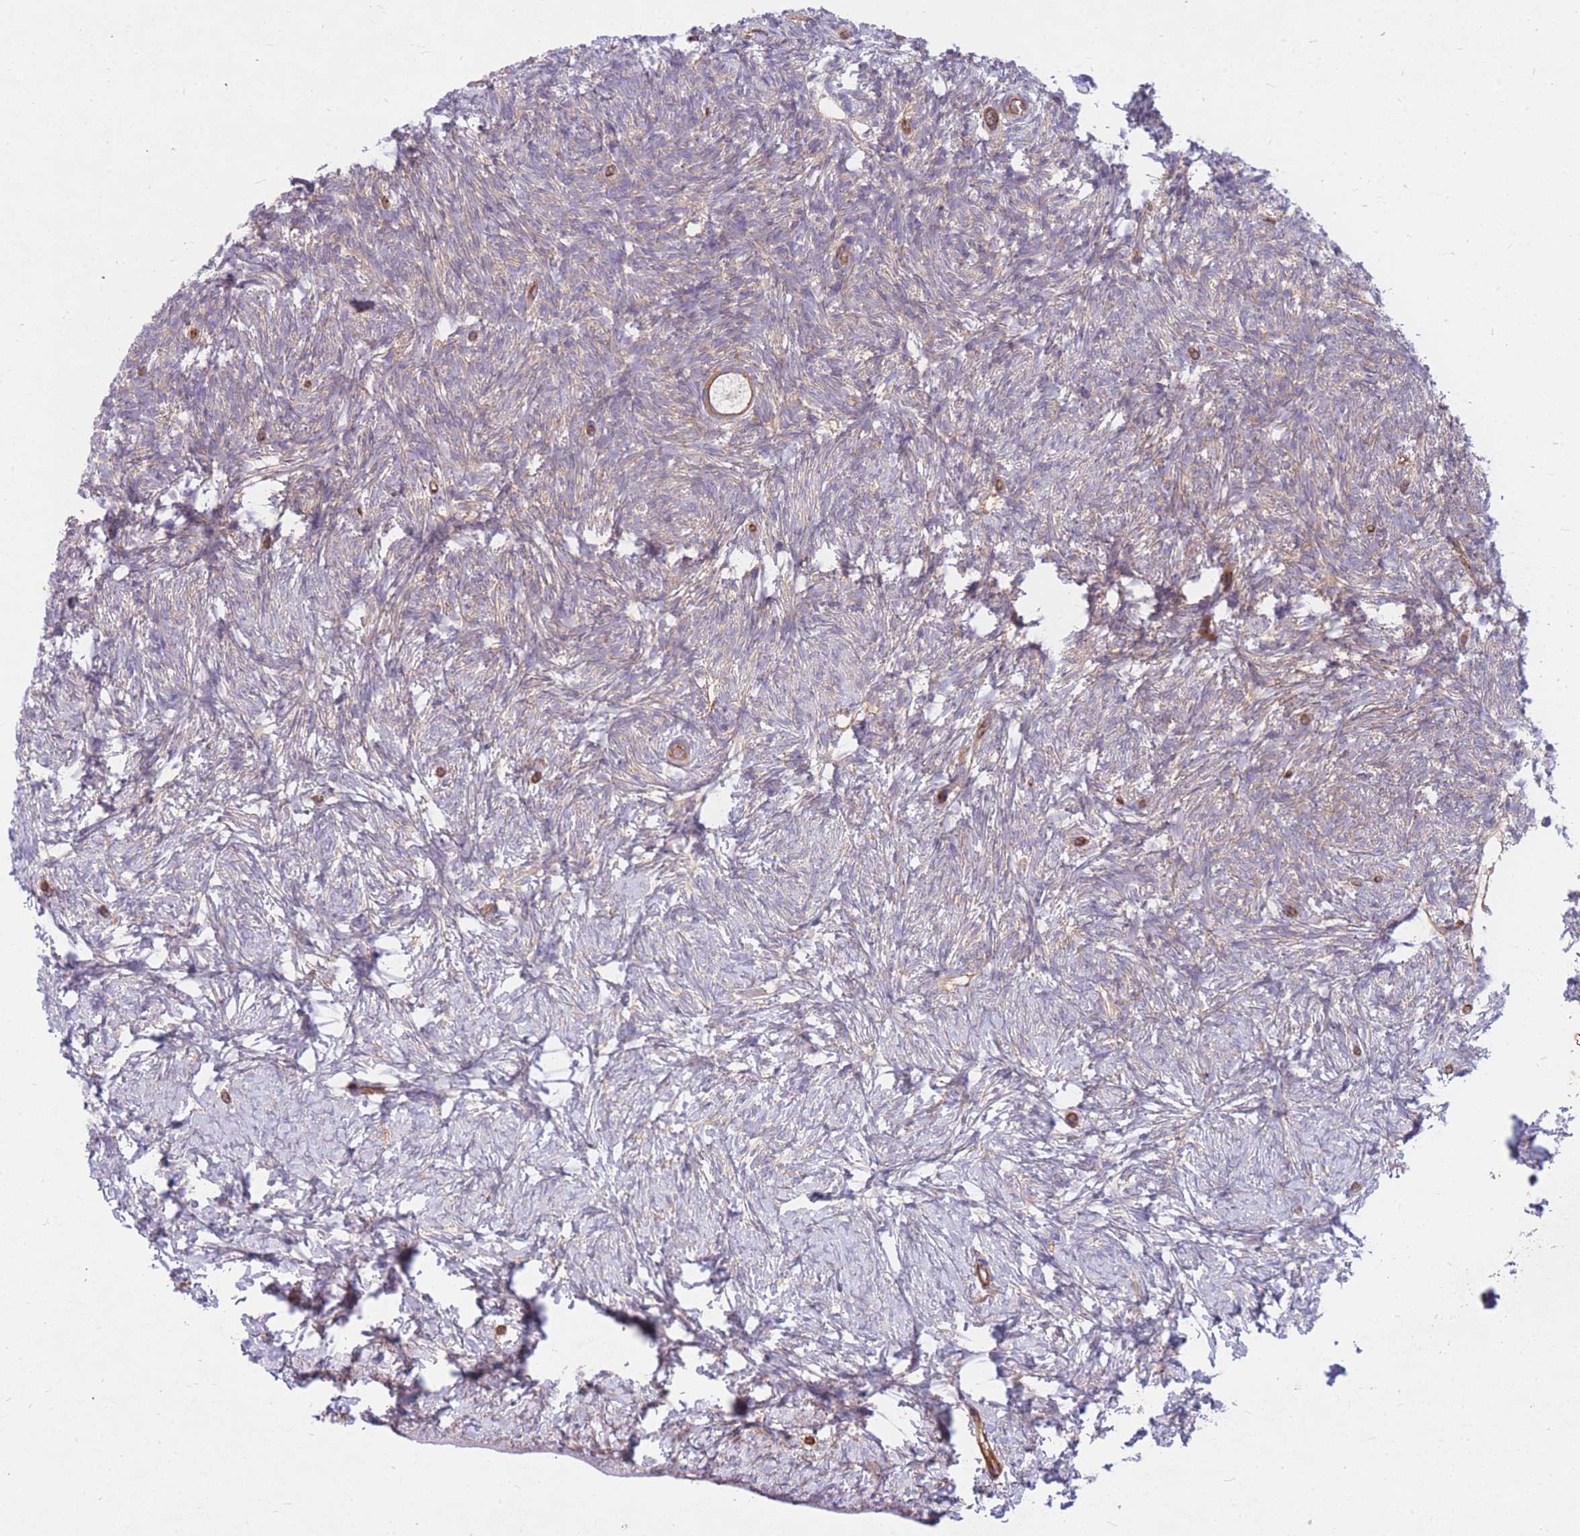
{"staining": {"intensity": "weak", "quantity": "25%-75%", "location": "cytoplasmic/membranous"}, "tissue": "ovary", "cell_type": "Follicle cells", "image_type": "normal", "snomed": [{"axis": "morphology", "description": "Normal tissue, NOS"}, {"axis": "topography", "description": "Ovary"}], "caption": "Protein expression analysis of normal ovary reveals weak cytoplasmic/membranous expression in about 25%-75% of follicle cells. The protein of interest is stained brown, and the nuclei are stained in blue (DAB IHC with brightfield microscopy, high magnification).", "gene": "GGA1", "patient": {"sex": "female", "age": 39}}